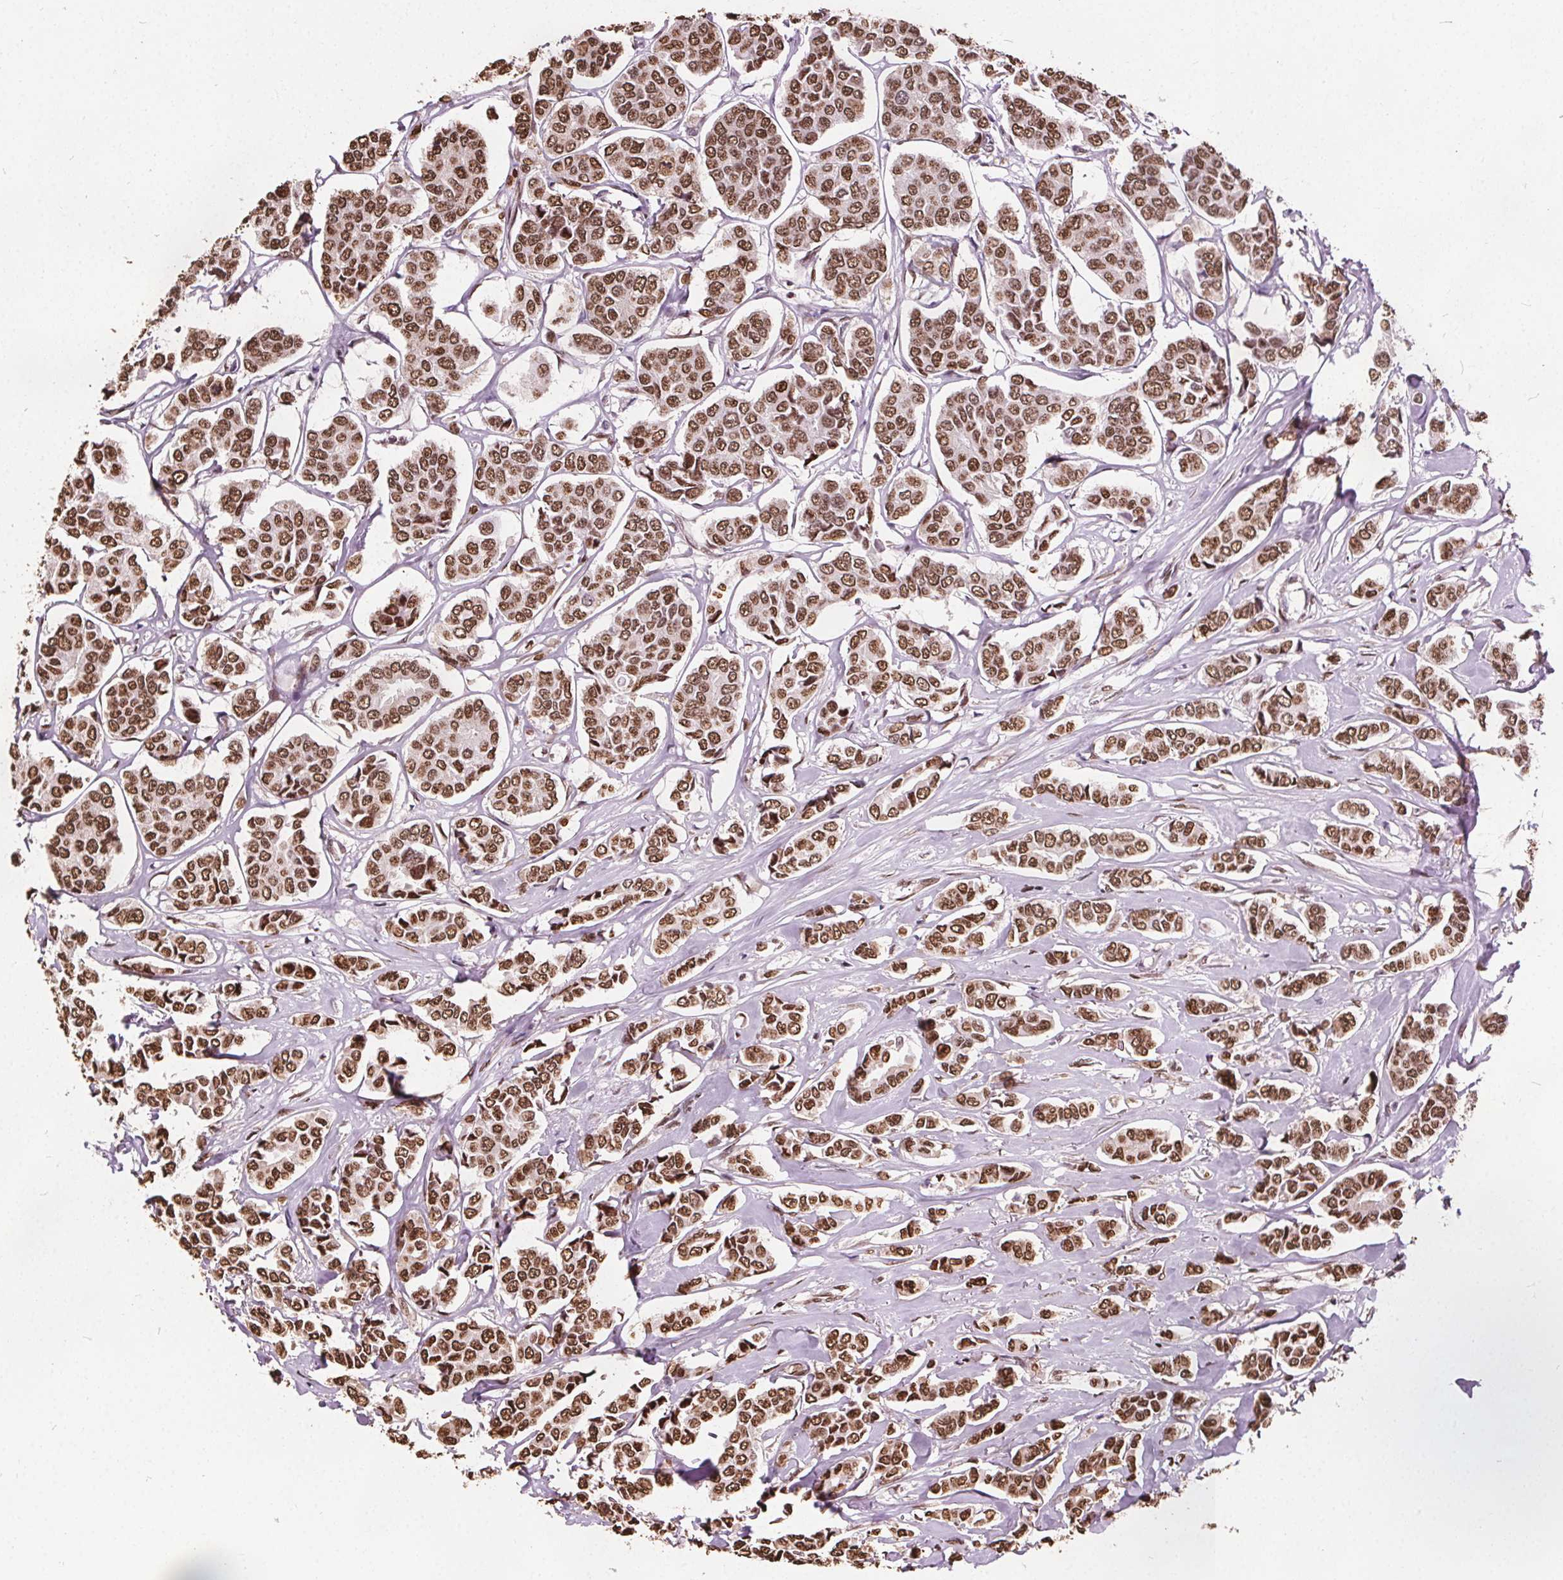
{"staining": {"intensity": "moderate", "quantity": ">75%", "location": "nuclear"}, "tissue": "breast cancer", "cell_type": "Tumor cells", "image_type": "cancer", "snomed": [{"axis": "morphology", "description": "Duct carcinoma"}, {"axis": "topography", "description": "Breast"}], "caption": "This is an image of IHC staining of breast cancer, which shows moderate staining in the nuclear of tumor cells.", "gene": "ISLR2", "patient": {"sex": "female", "age": 94}}